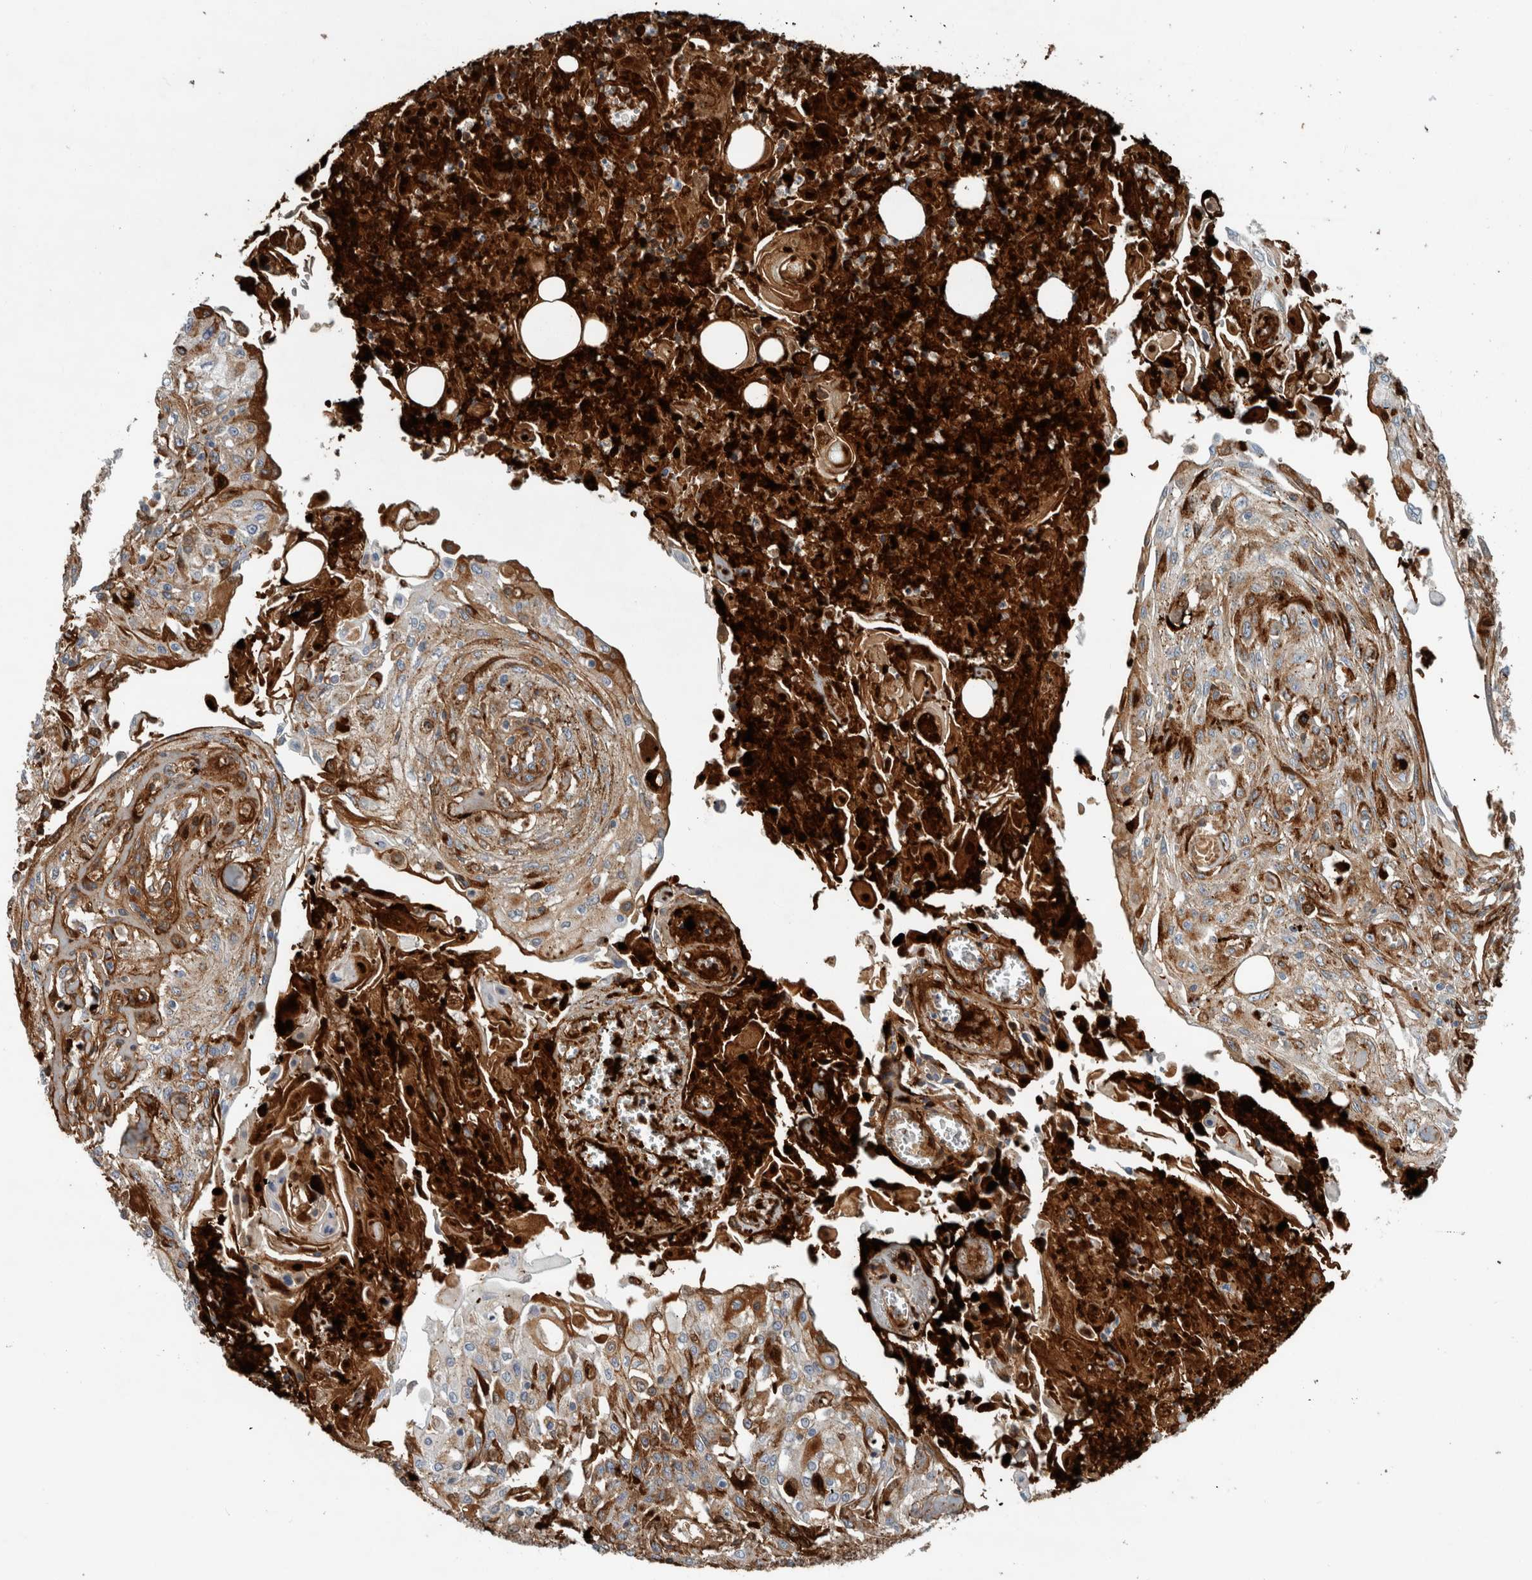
{"staining": {"intensity": "moderate", "quantity": "25%-75%", "location": "cytoplasmic/membranous"}, "tissue": "skin cancer", "cell_type": "Tumor cells", "image_type": "cancer", "snomed": [{"axis": "morphology", "description": "Squamous cell carcinoma, NOS"}, {"axis": "morphology", "description": "Squamous cell carcinoma, metastatic, NOS"}, {"axis": "topography", "description": "Skin"}, {"axis": "topography", "description": "Lymph node"}], "caption": "Tumor cells demonstrate moderate cytoplasmic/membranous positivity in about 25%-75% of cells in skin metastatic squamous cell carcinoma.", "gene": "FN1", "patient": {"sex": "male", "age": 75}}